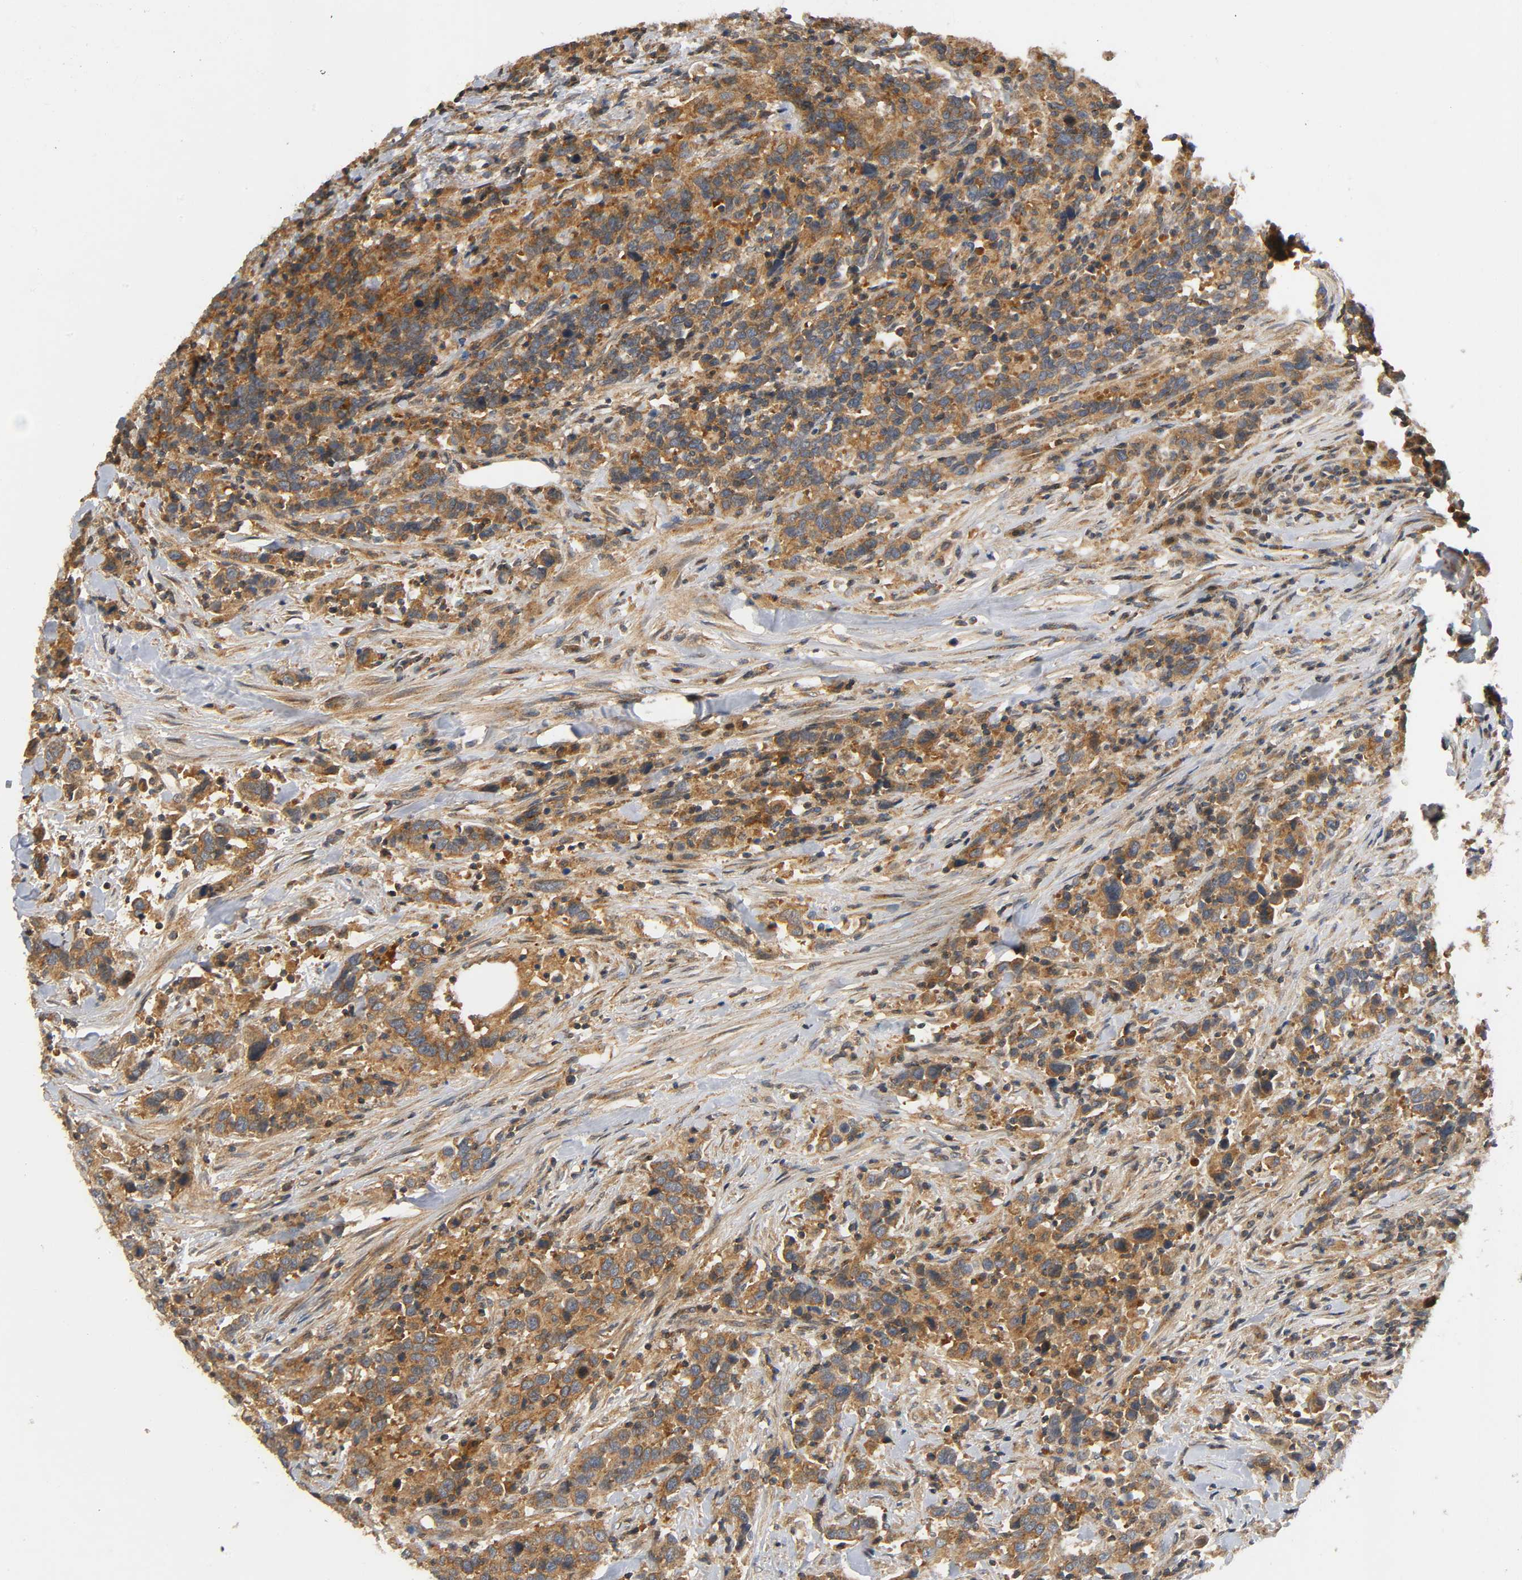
{"staining": {"intensity": "moderate", "quantity": ">75%", "location": "cytoplasmic/membranous"}, "tissue": "urothelial cancer", "cell_type": "Tumor cells", "image_type": "cancer", "snomed": [{"axis": "morphology", "description": "Urothelial carcinoma, High grade"}, {"axis": "topography", "description": "Urinary bladder"}], "caption": "Urothelial cancer was stained to show a protein in brown. There is medium levels of moderate cytoplasmic/membranous positivity in approximately >75% of tumor cells.", "gene": "IKBKB", "patient": {"sex": "male", "age": 61}}